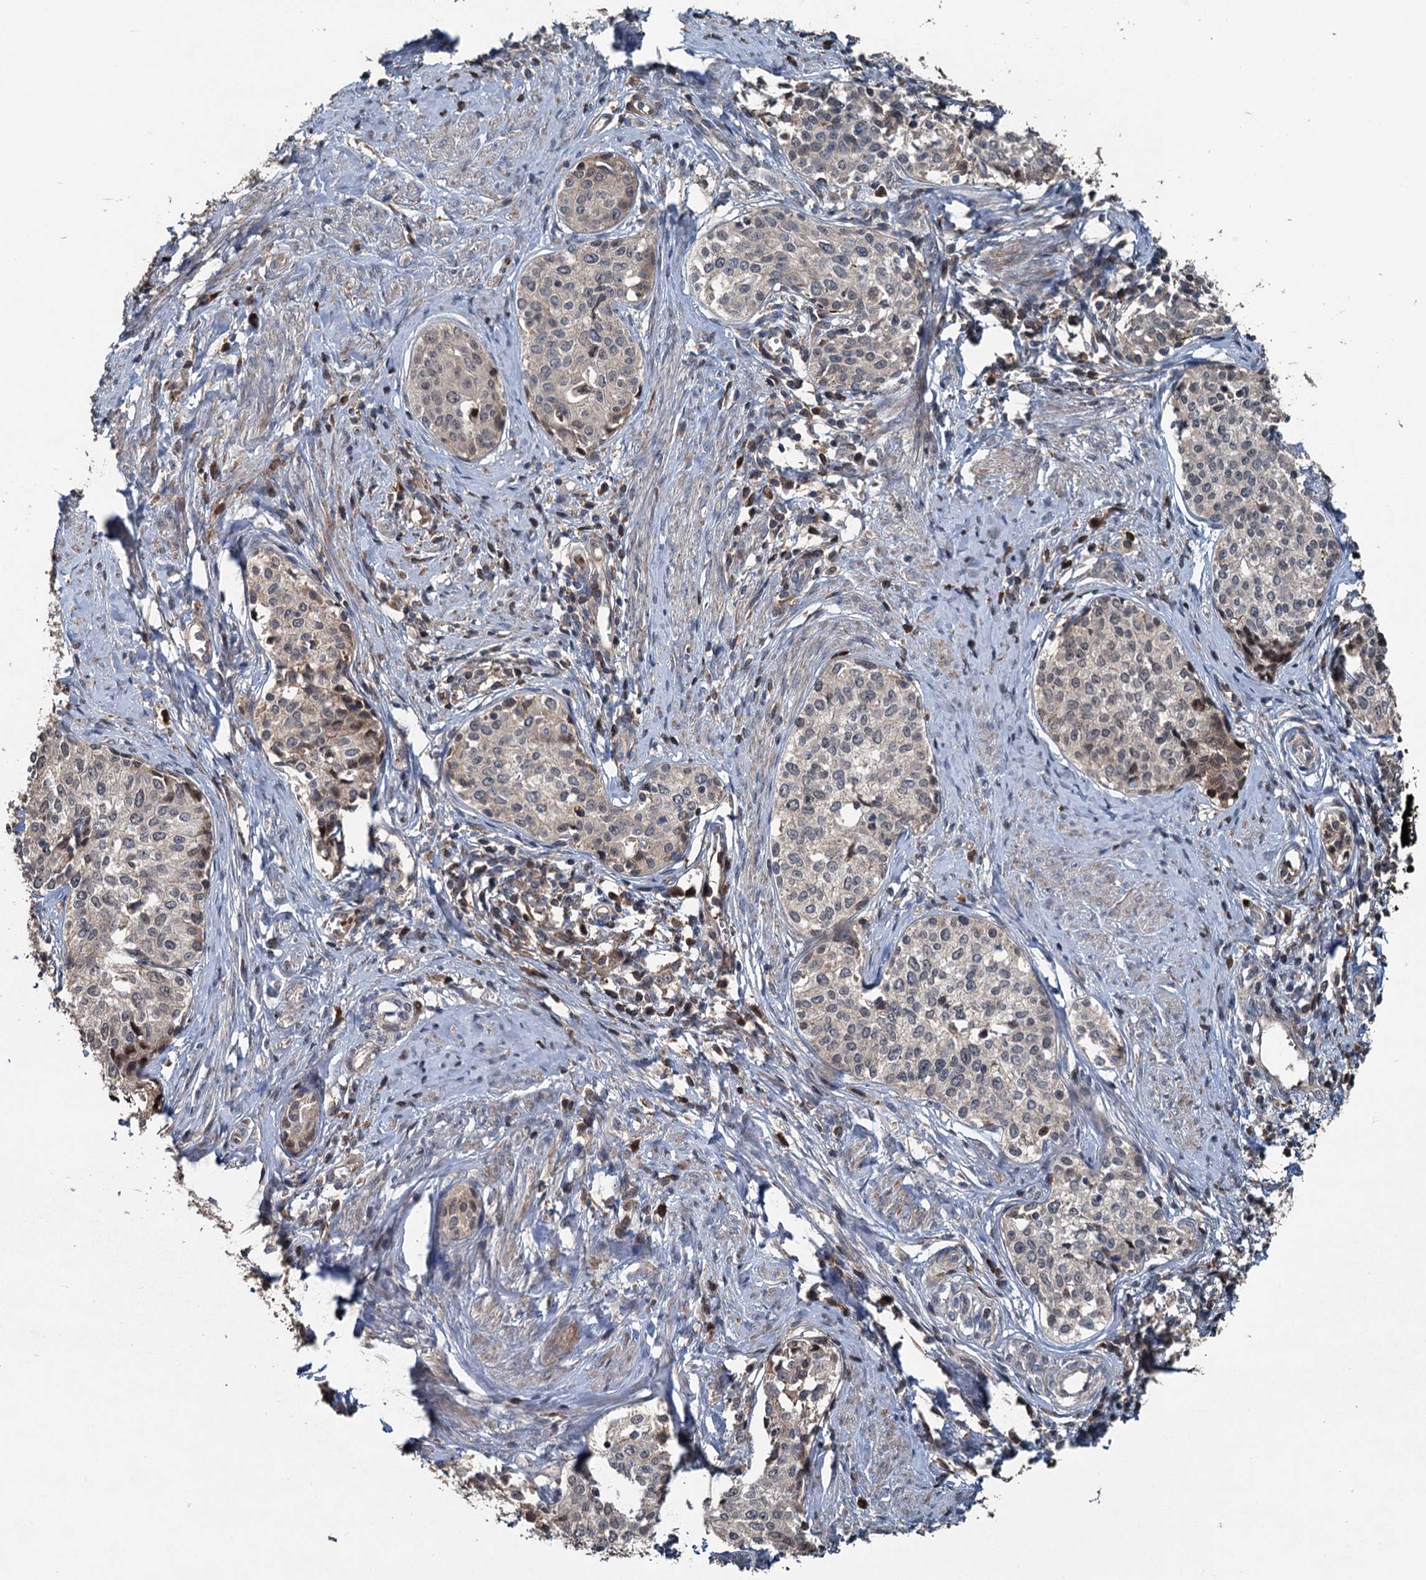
{"staining": {"intensity": "weak", "quantity": "25%-75%", "location": "cytoplasmic/membranous"}, "tissue": "cervical cancer", "cell_type": "Tumor cells", "image_type": "cancer", "snomed": [{"axis": "morphology", "description": "Squamous cell carcinoma, NOS"}, {"axis": "morphology", "description": "Adenocarcinoma, NOS"}, {"axis": "topography", "description": "Cervix"}], "caption": "A low amount of weak cytoplasmic/membranous expression is seen in about 25%-75% of tumor cells in cervical cancer (squamous cell carcinoma) tissue.", "gene": "TEDC1", "patient": {"sex": "female", "age": 52}}